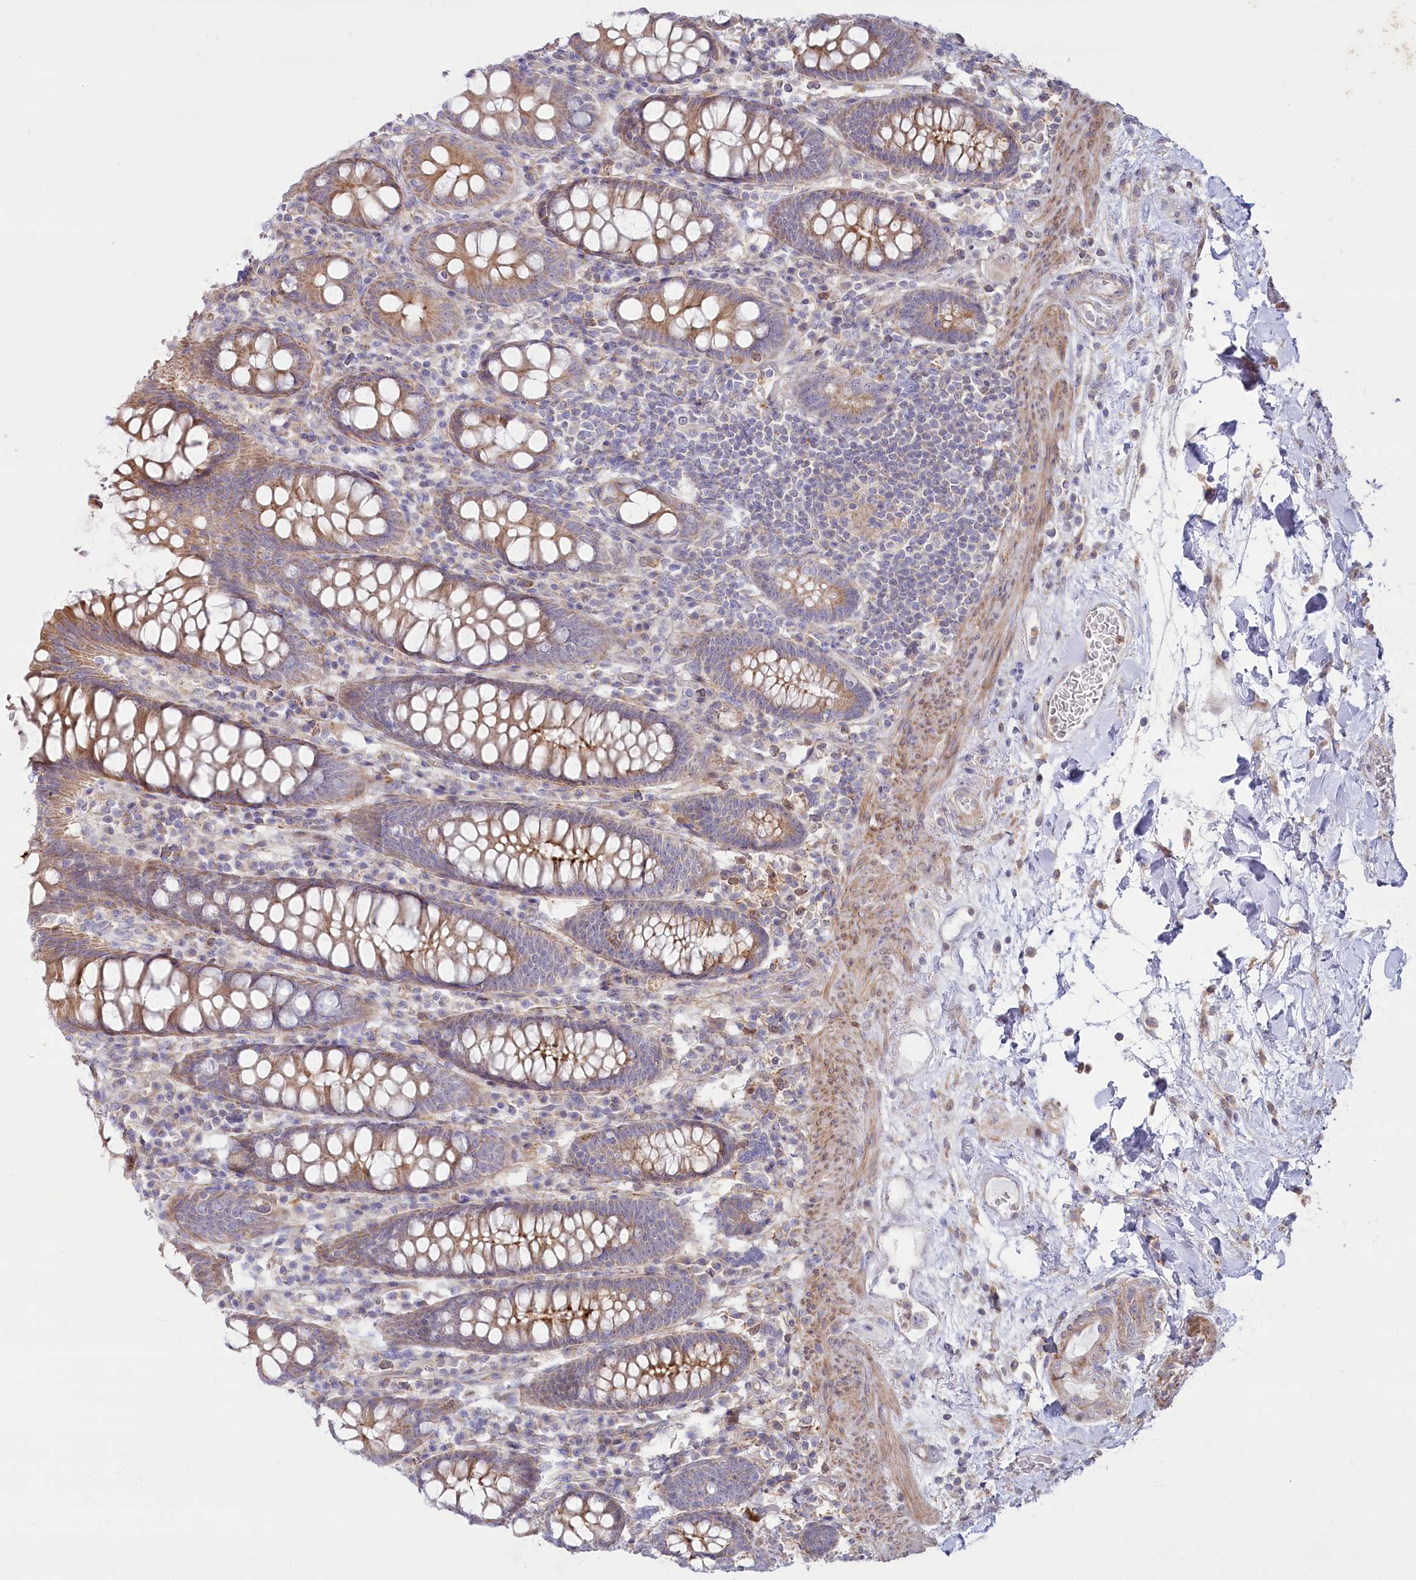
{"staining": {"intensity": "moderate", "quantity": ">75%", "location": "cytoplasmic/membranous"}, "tissue": "colon", "cell_type": "Endothelial cells", "image_type": "normal", "snomed": [{"axis": "morphology", "description": "Normal tissue, NOS"}, {"axis": "topography", "description": "Colon"}], "caption": "Immunohistochemical staining of normal colon demonstrates medium levels of moderate cytoplasmic/membranous positivity in about >75% of endothelial cells. Immunohistochemistry stains the protein of interest in brown and the nuclei are stained blue.", "gene": "MTG1", "patient": {"sex": "female", "age": 79}}